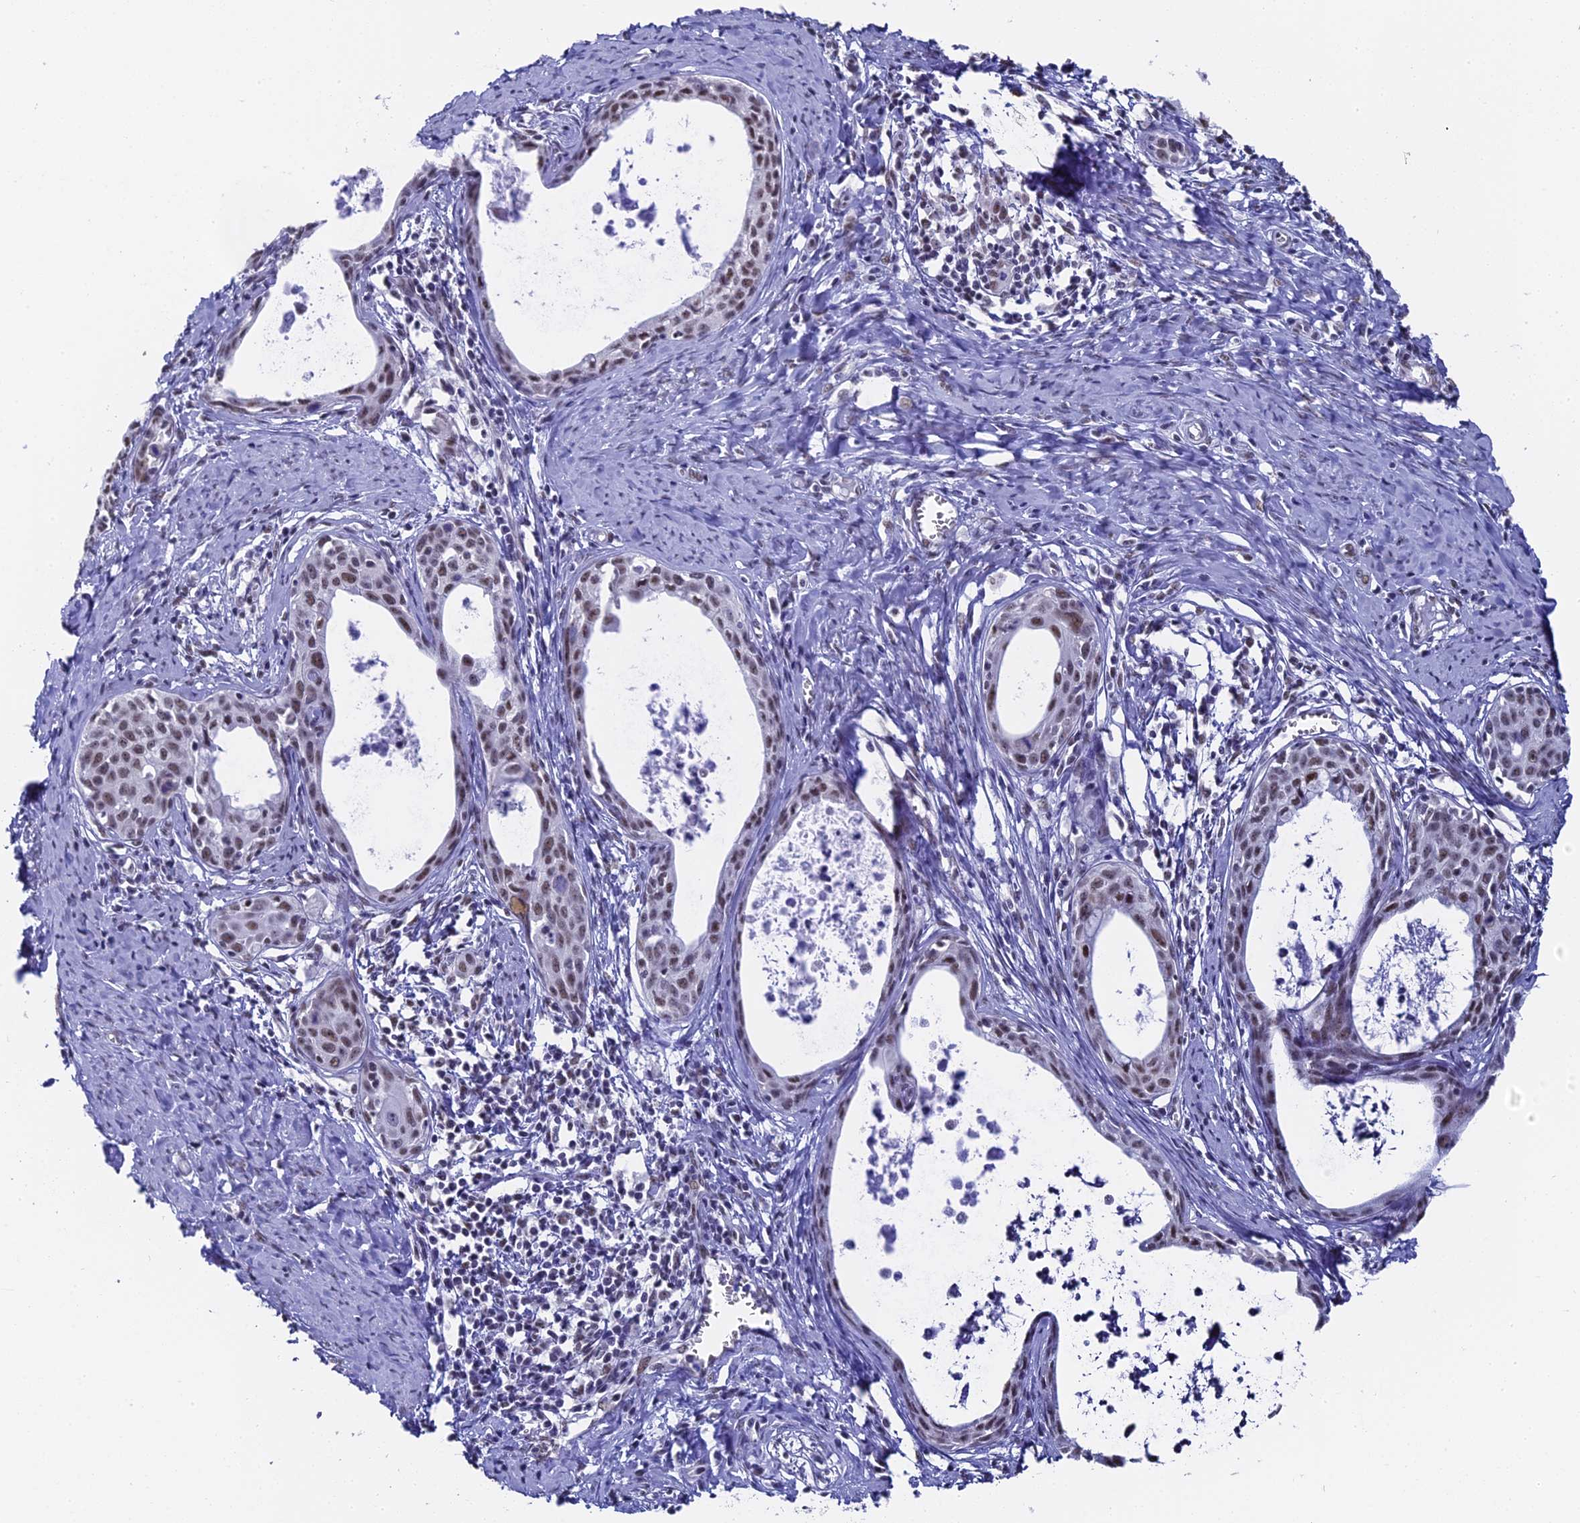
{"staining": {"intensity": "moderate", "quantity": ">75%", "location": "nuclear"}, "tissue": "cervical cancer", "cell_type": "Tumor cells", "image_type": "cancer", "snomed": [{"axis": "morphology", "description": "Squamous cell carcinoma, NOS"}, {"axis": "topography", "description": "Cervix"}], "caption": "Human cervical squamous cell carcinoma stained for a protein (brown) demonstrates moderate nuclear positive expression in approximately >75% of tumor cells.", "gene": "CD2BP2", "patient": {"sex": "female", "age": 52}}